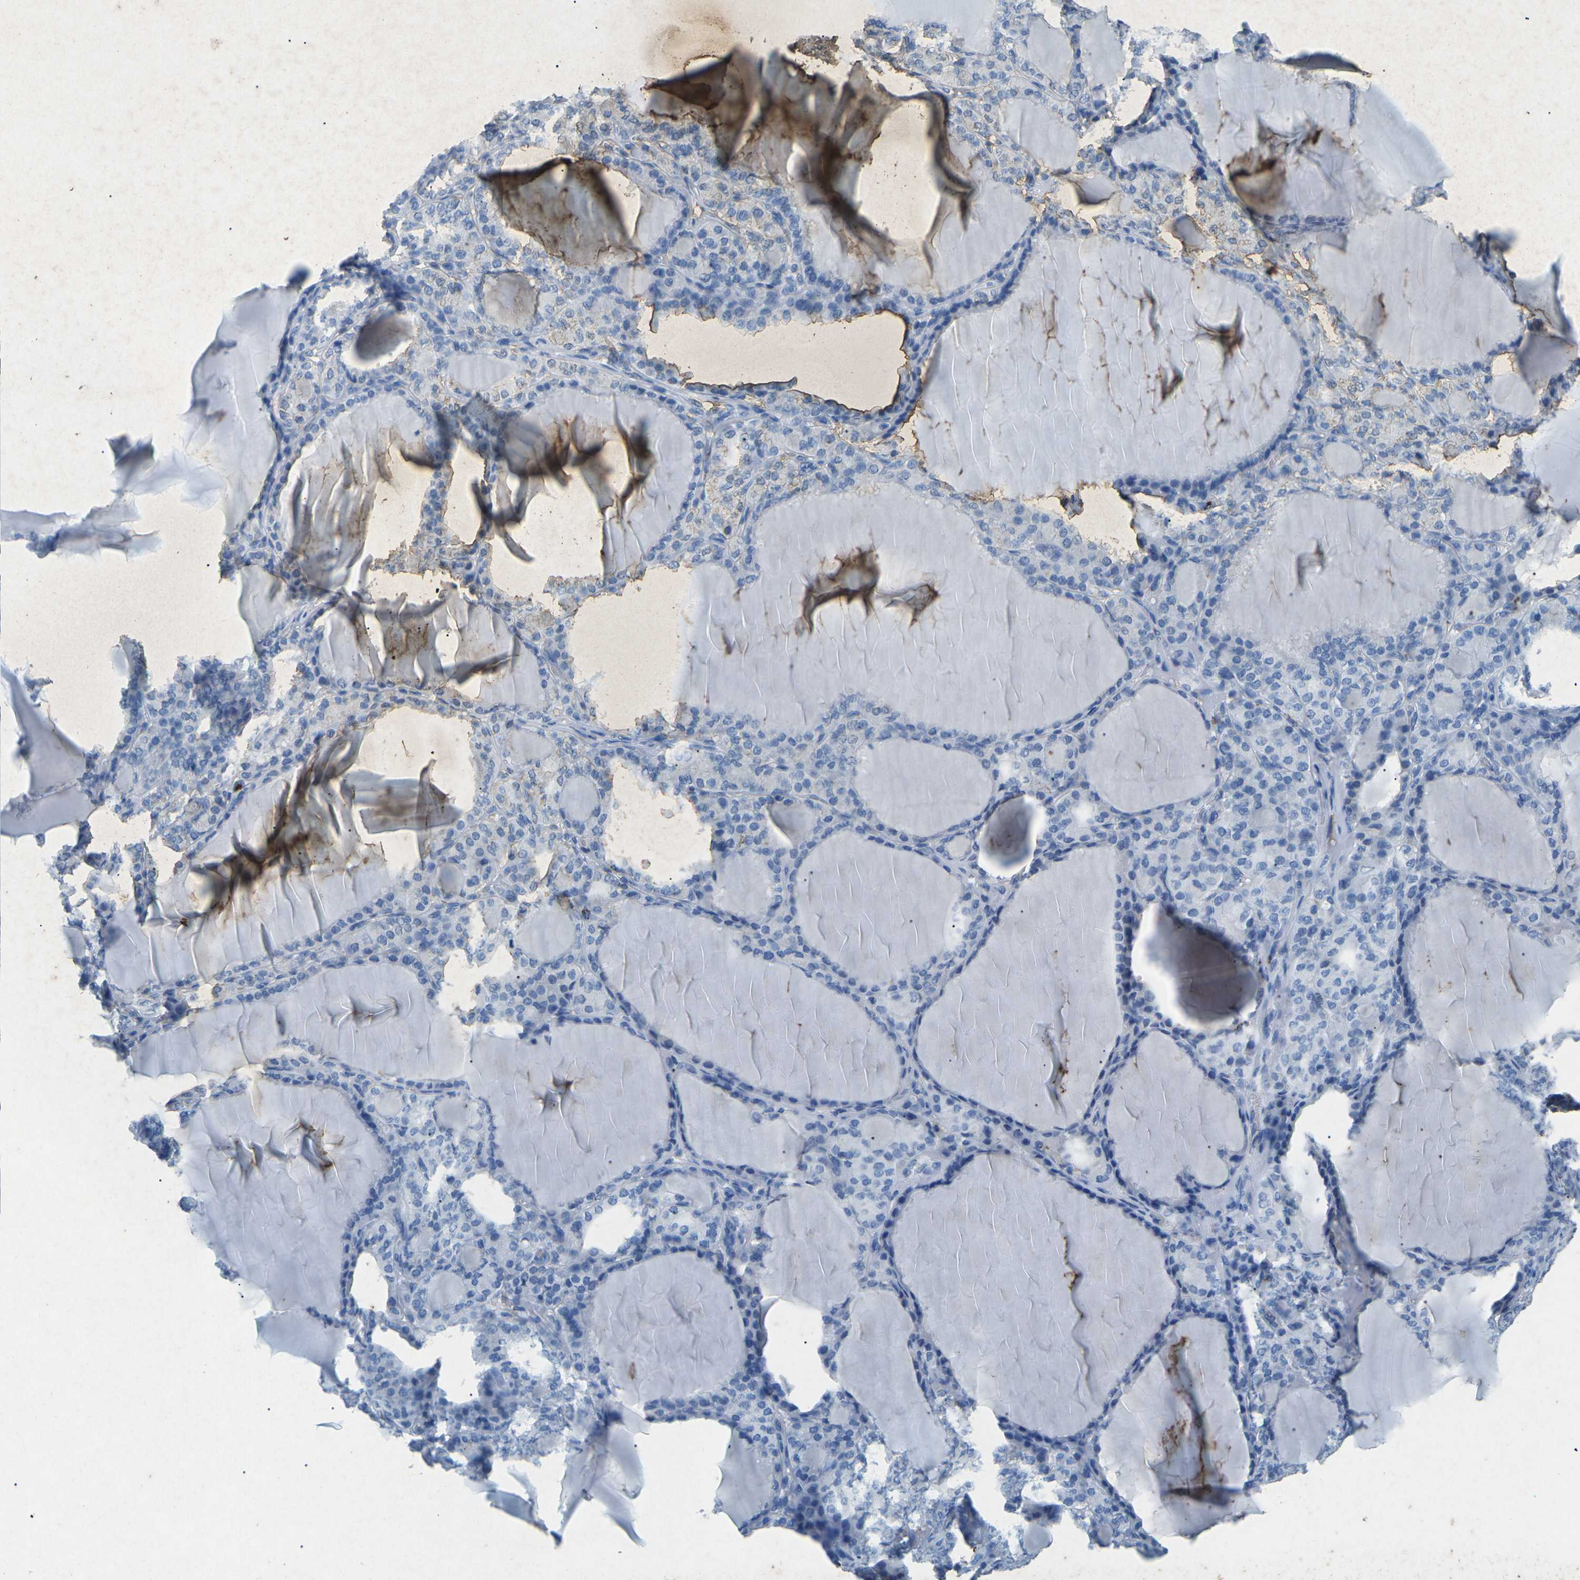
{"staining": {"intensity": "weak", "quantity": "<25%", "location": "cytoplasmic/membranous"}, "tissue": "thyroid gland", "cell_type": "Glandular cells", "image_type": "normal", "snomed": [{"axis": "morphology", "description": "Normal tissue, NOS"}, {"axis": "topography", "description": "Thyroid gland"}], "caption": "DAB immunohistochemical staining of unremarkable human thyroid gland demonstrates no significant positivity in glandular cells.", "gene": "CTAGE1", "patient": {"sex": "female", "age": 28}}